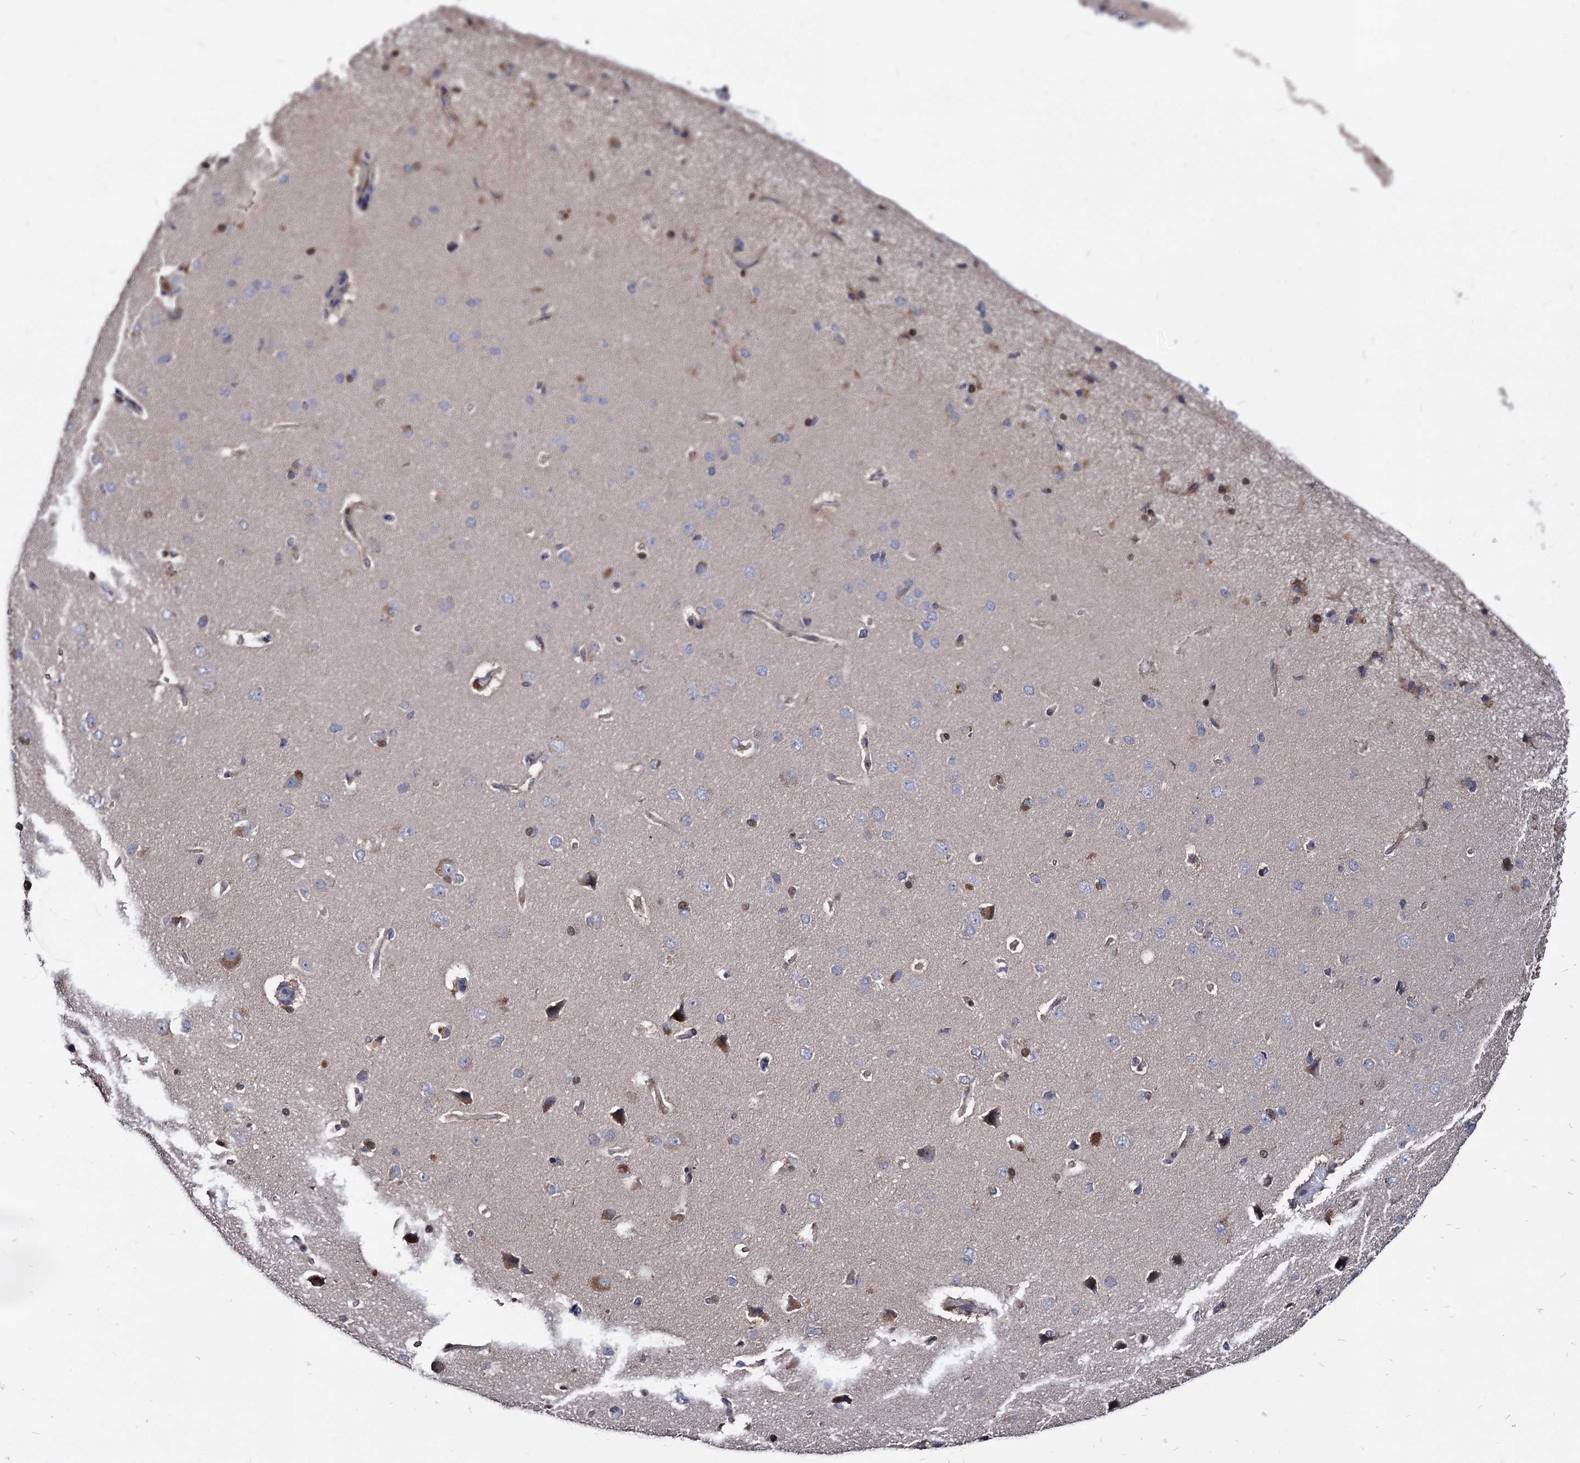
{"staining": {"intensity": "negative", "quantity": "none", "location": "none"}, "tissue": "cerebral cortex", "cell_type": "Endothelial cells", "image_type": "normal", "snomed": [{"axis": "morphology", "description": "Normal tissue, NOS"}, {"axis": "topography", "description": "Cerebral cortex"}], "caption": "Endothelial cells show no significant staining in normal cerebral cortex. (Stains: DAB IHC with hematoxylin counter stain, Microscopy: brightfield microscopy at high magnification).", "gene": "CPPED1", "patient": {"sex": "male", "age": 62}}